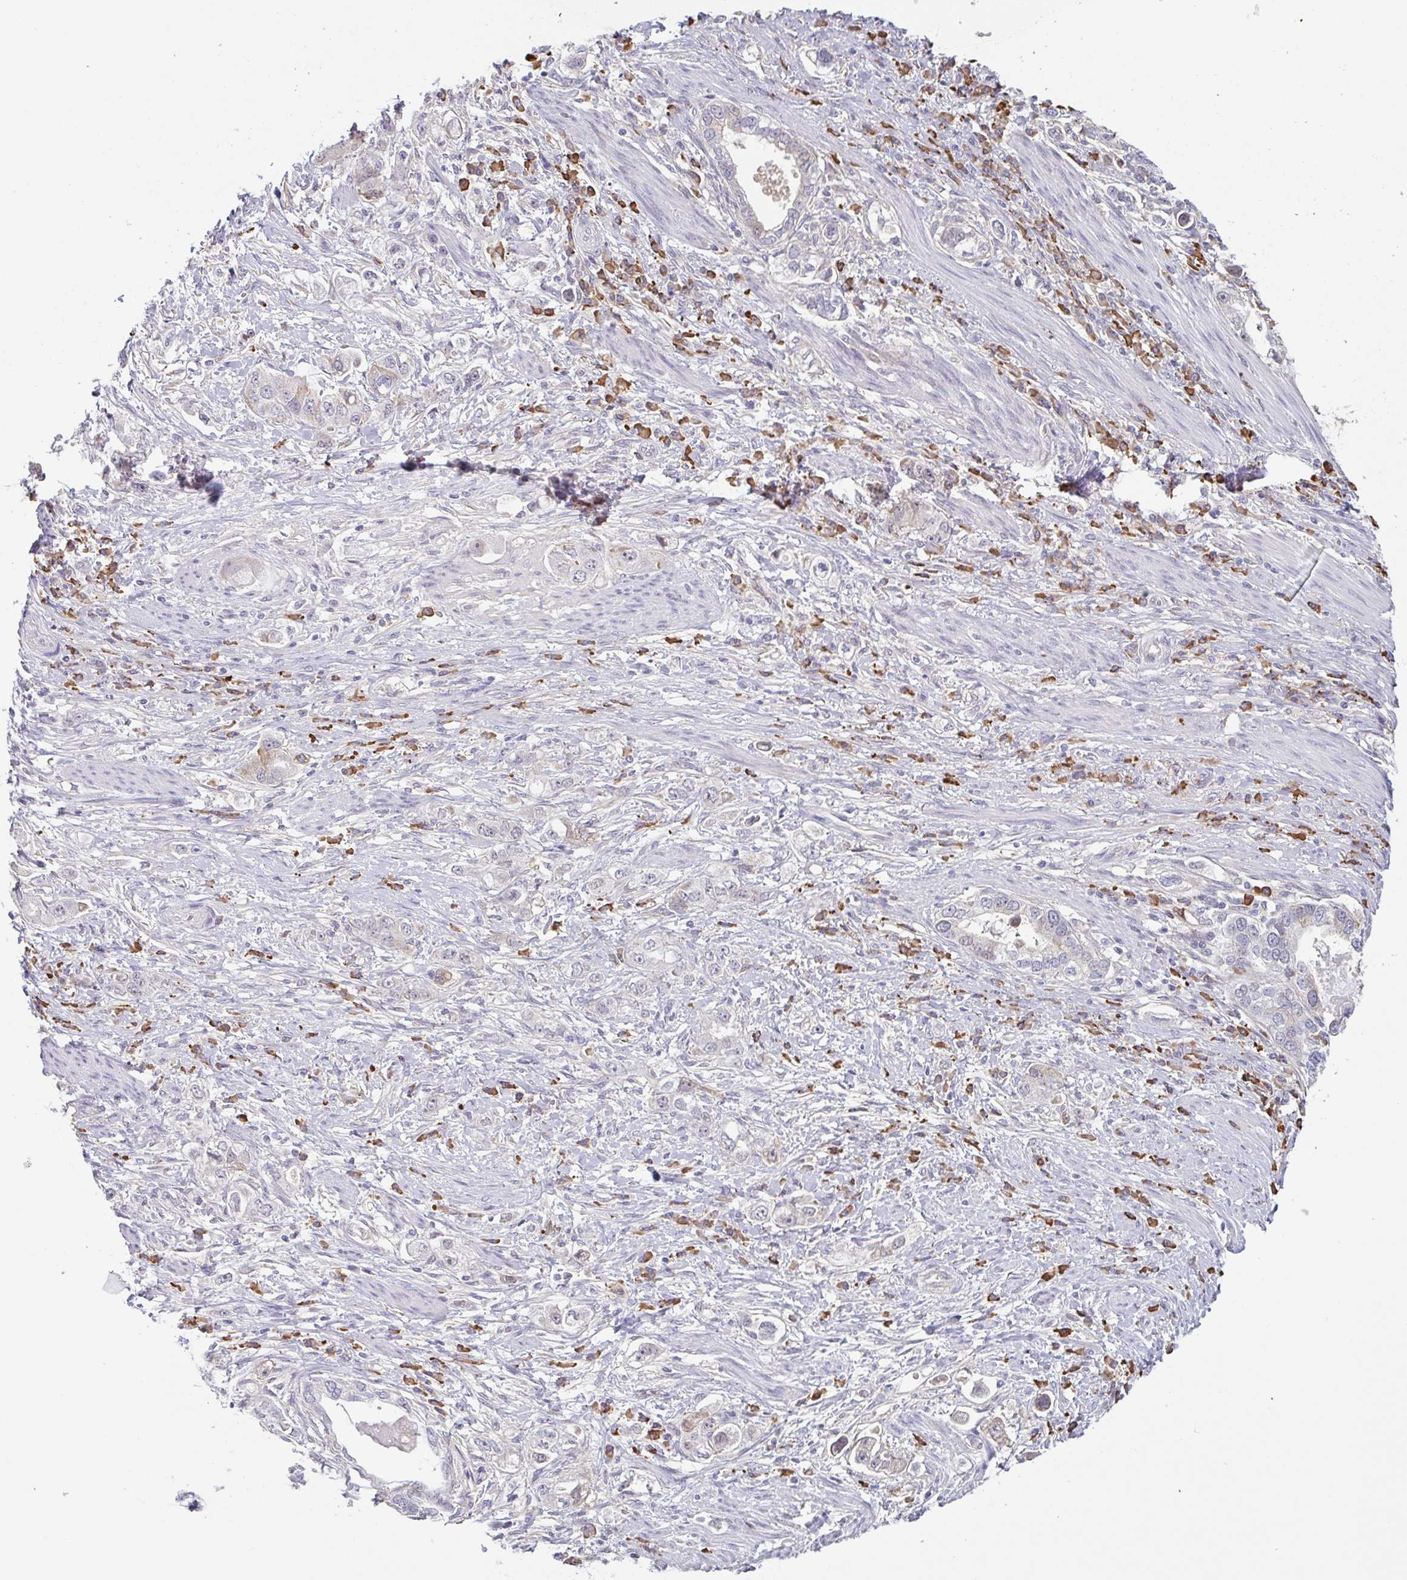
{"staining": {"intensity": "weak", "quantity": "<25%", "location": "cytoplasmic/membranous"}, "tissue": "stomach cancer", "cell_type": "Tumor cells", "image_type": "cancer", "snomed": [{"axis": "morphology", "description": "Adenocarcinoma, NOS"}, {"axis": "topography", "description": "Stomach, lower"}], "caption": "Adenocarcinoma (stomach) was stained to show a protein in brown. There is no significant positivity in tumor cells.", "gene": "TAF1D", "patient": {"sex": "female", "age": 93}}